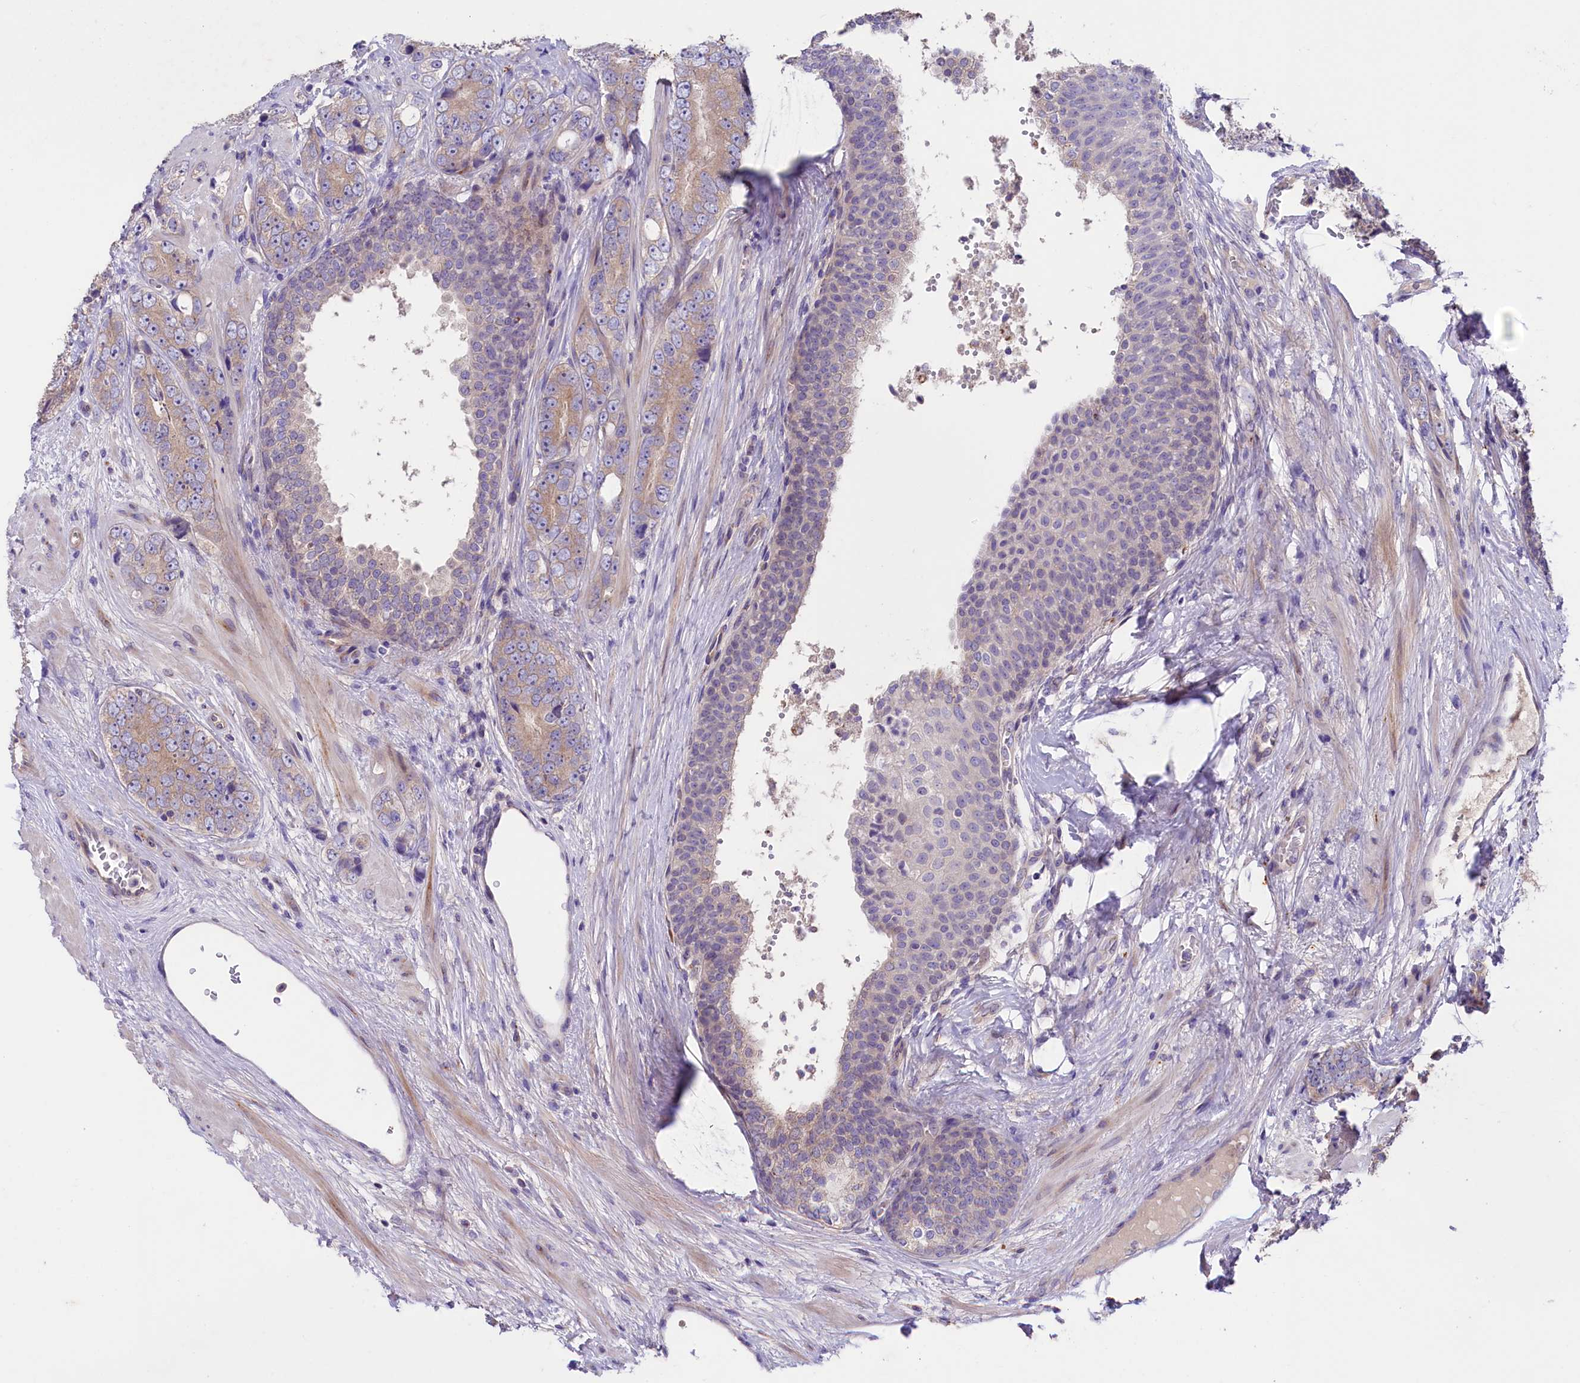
{"staining": {"intensity": "moderate", "quantity": ">75%", "location": "cytoplasmic/membranous"}, "tissue": "prostate cancer", "cell_type": "Tumor cells", "image_type": "cancer", "snomed": [{"axis": "morphology", "description": "Adenocarcinoma, High grade"}, {"axis": "topography", "description": "Prostate"}], "caption": "Immunohistochemical staining of prostate cancer (adenocarcinoma (high-grade)) demonstrates moderate cytoplasmic/membranous protein staining in approximately >75% of tumor cells.", "gene": "CD99L2", "patient": {"sex": "male", "age": 56}}